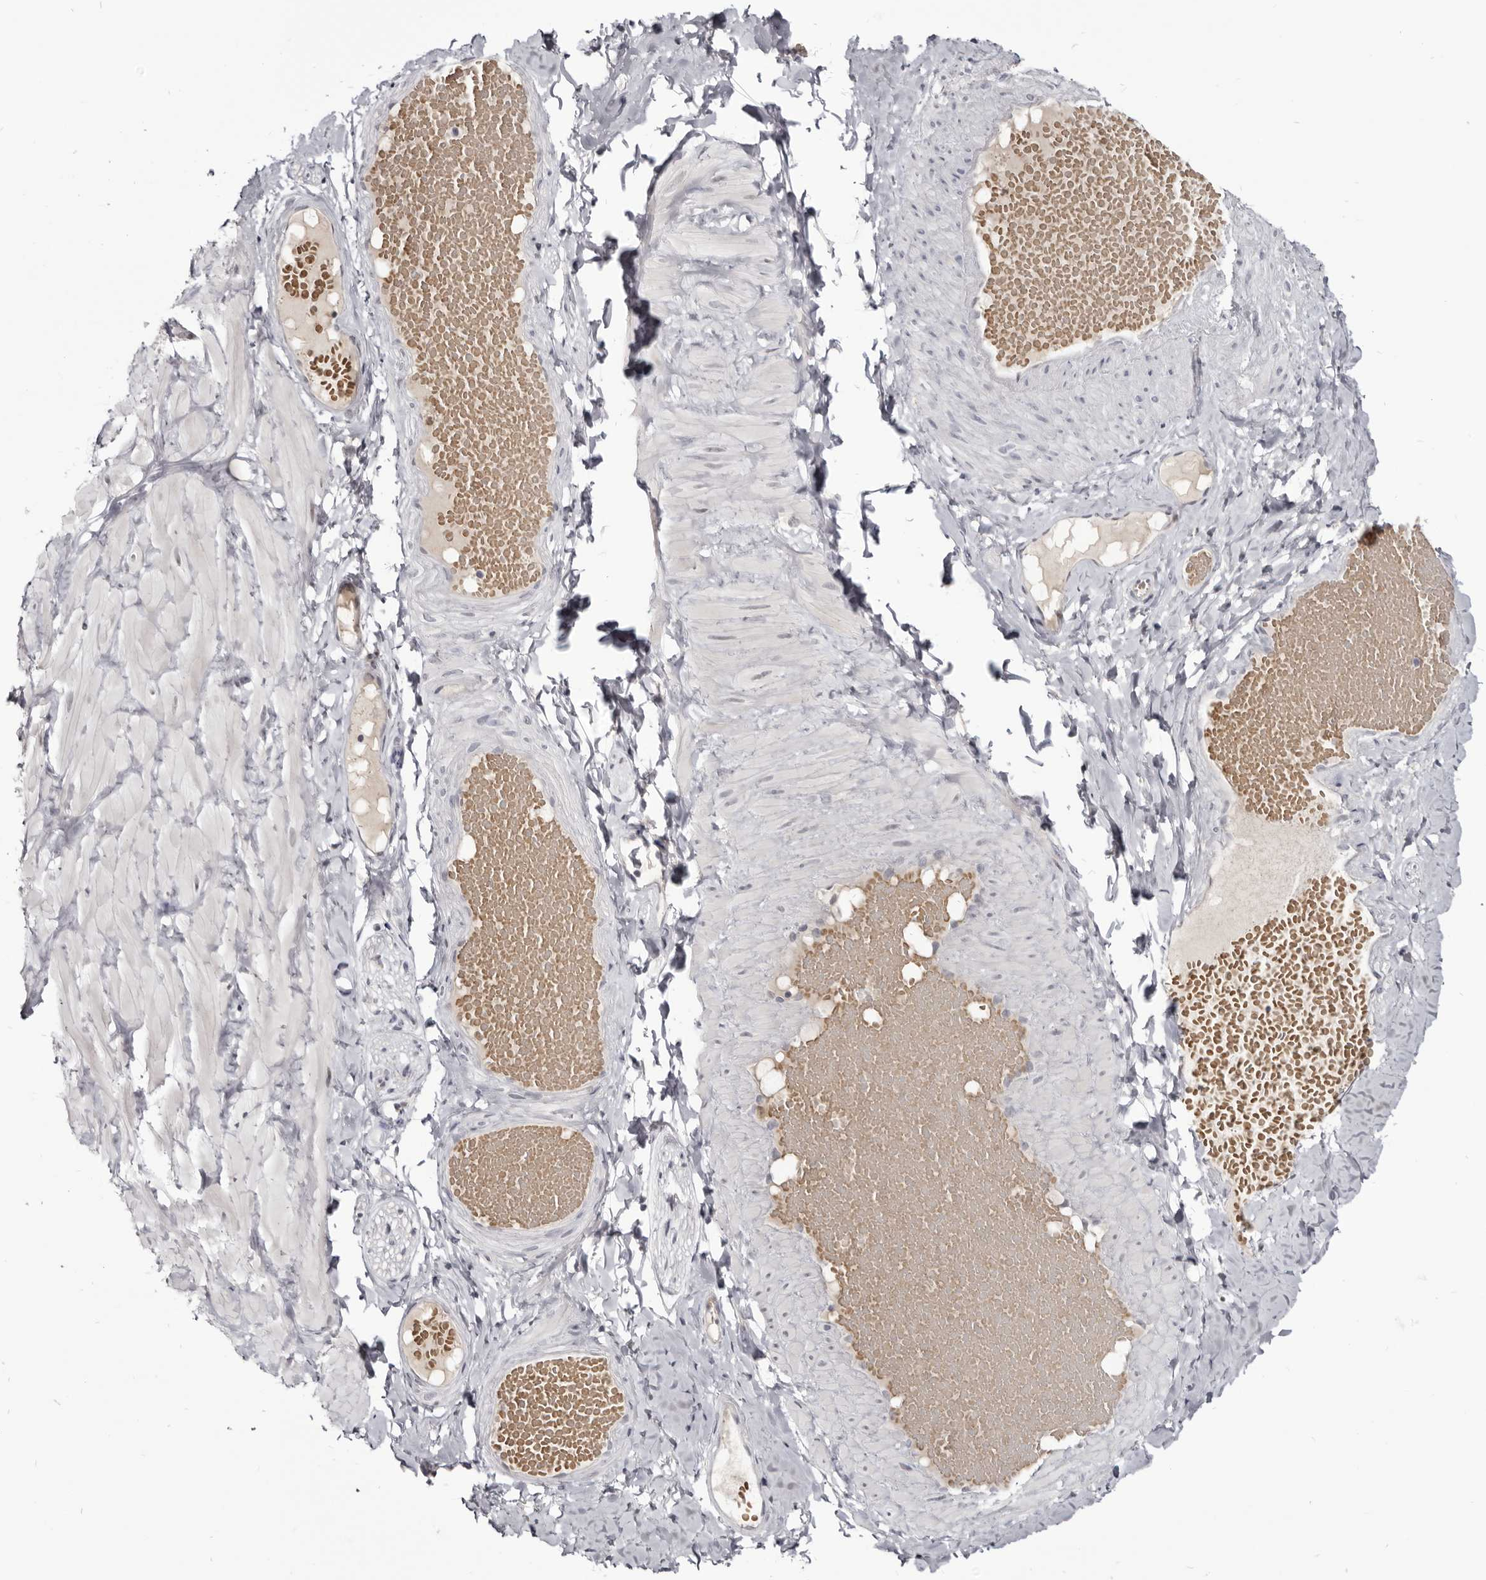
{"staining": {"intensity": "weak", "quantity": "25%-75%", "location": "cytoplasmic/membranous"}, "tissue": "adipose tissue", "cell_type": "Adipocytes", "image_type": "normal", "snomed": [{"axis": "morphology", "description": "Normal tissue, NOS"}, {"axis": "topography", "description": "Adipose tissue"}, {"axis": "topography", "description": "Vascular tissue"}, {"axis": "topography", "description": "Peripheral nerve tissue"}], "caption": "Unremarkable adipose tissue was stained to show a protein in brown. There is low levels of weak cytoplasmic/membranous expression in approximately 25%-75% of adipocytes. (Brightfield microscopy of DAB IHC at high magnification).", "gene": "CGN", "patient": {"sex": "male", "age": 25}}